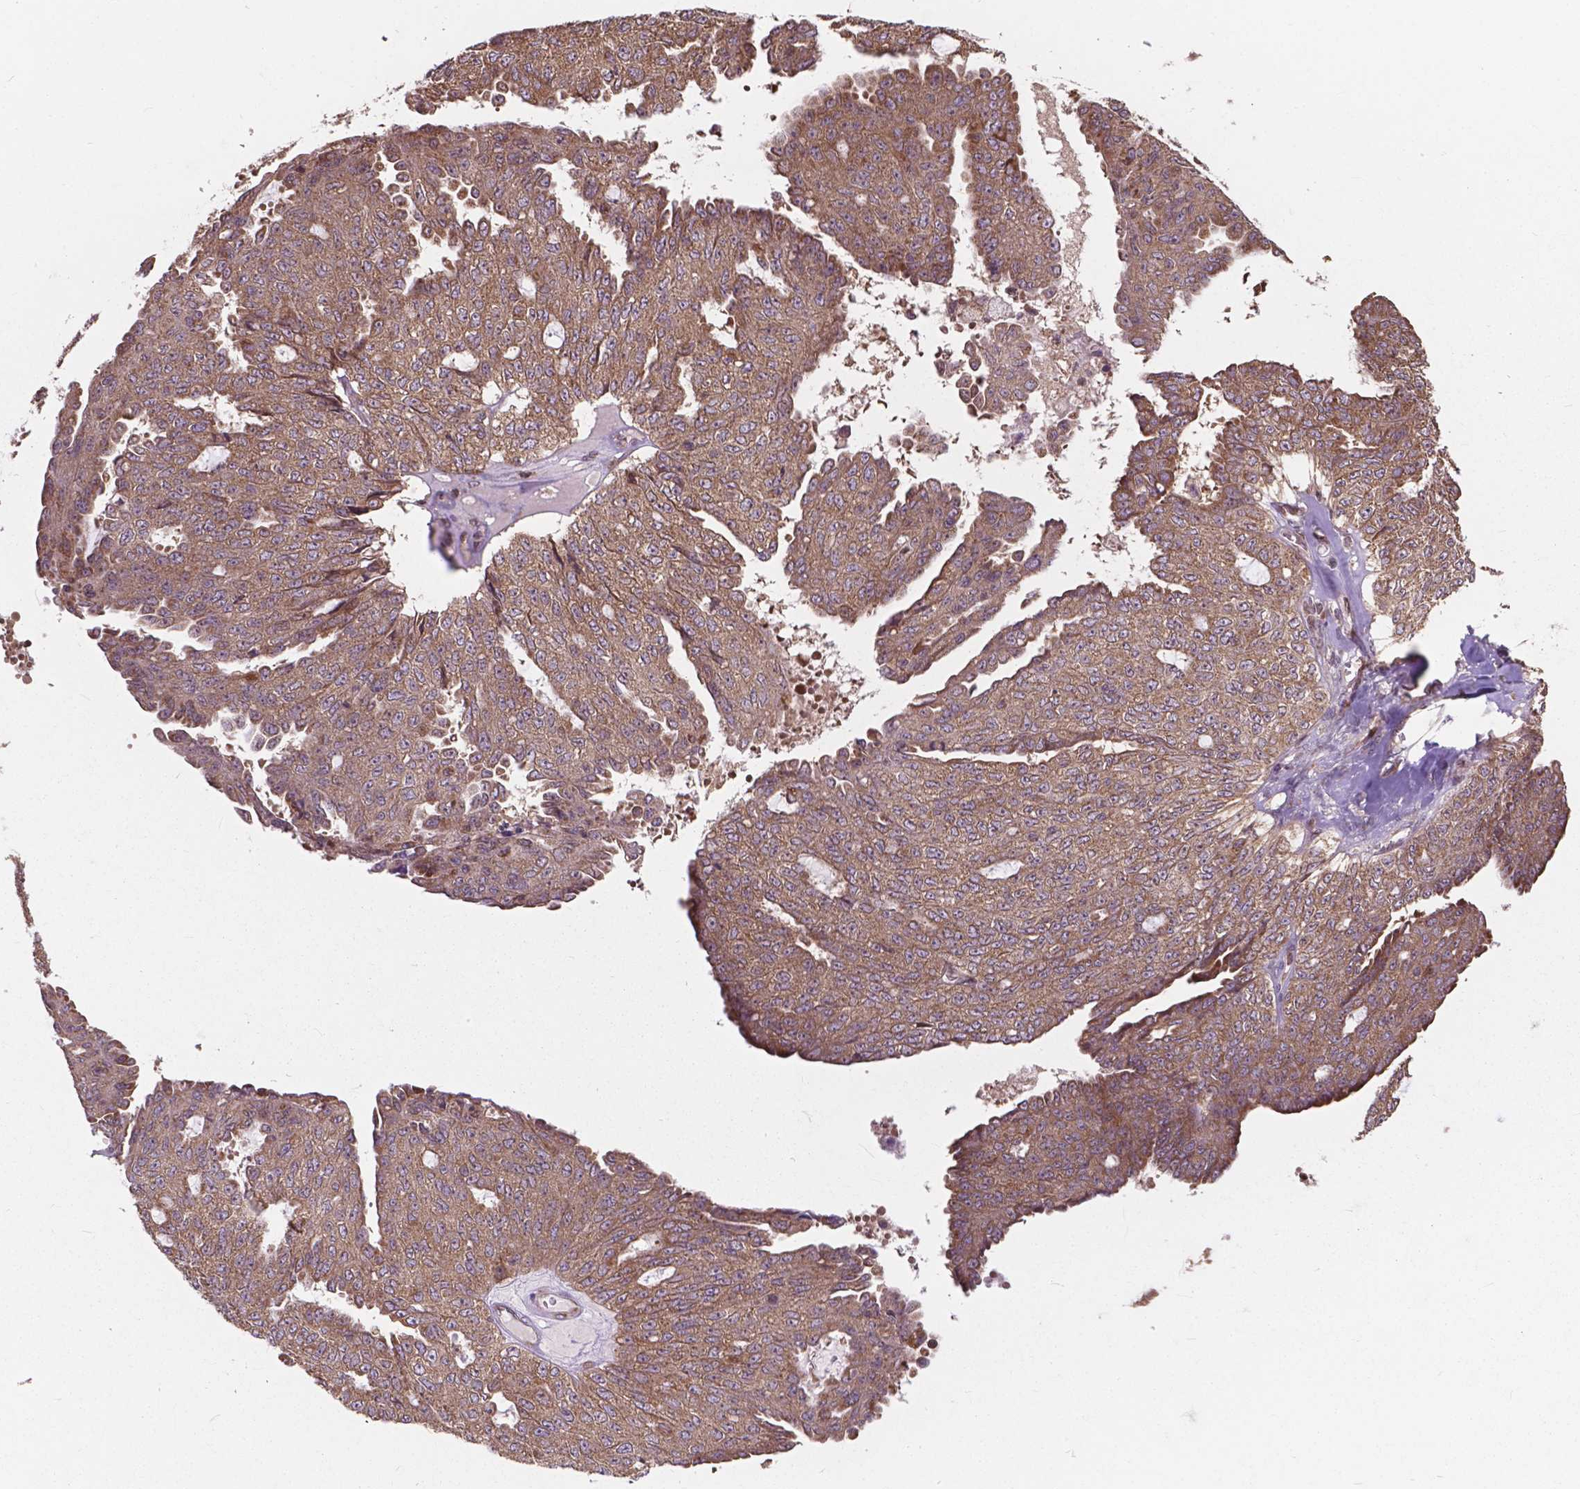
{"staining": {"intensity": "weak", "quantity": ">75%", "location": "cytoplasmic/membranous"}, "tissue": "ovarian cancer", "cell_type": "Tumor cells", "image_type": "cancer", "snomed": [{"axis": "morphology", "description": "Cystadenocarcinoma, serous, NOS"}, {"axis": "topography", "description": "Ovary"}], "caption": "Tumor cells reveal low levels of weak cytoplasmic/membranous staining in about >75% of cells in ovarian cancer.", "gene": "MRPL33", "patient": {"sex": "female", "age": 71}}